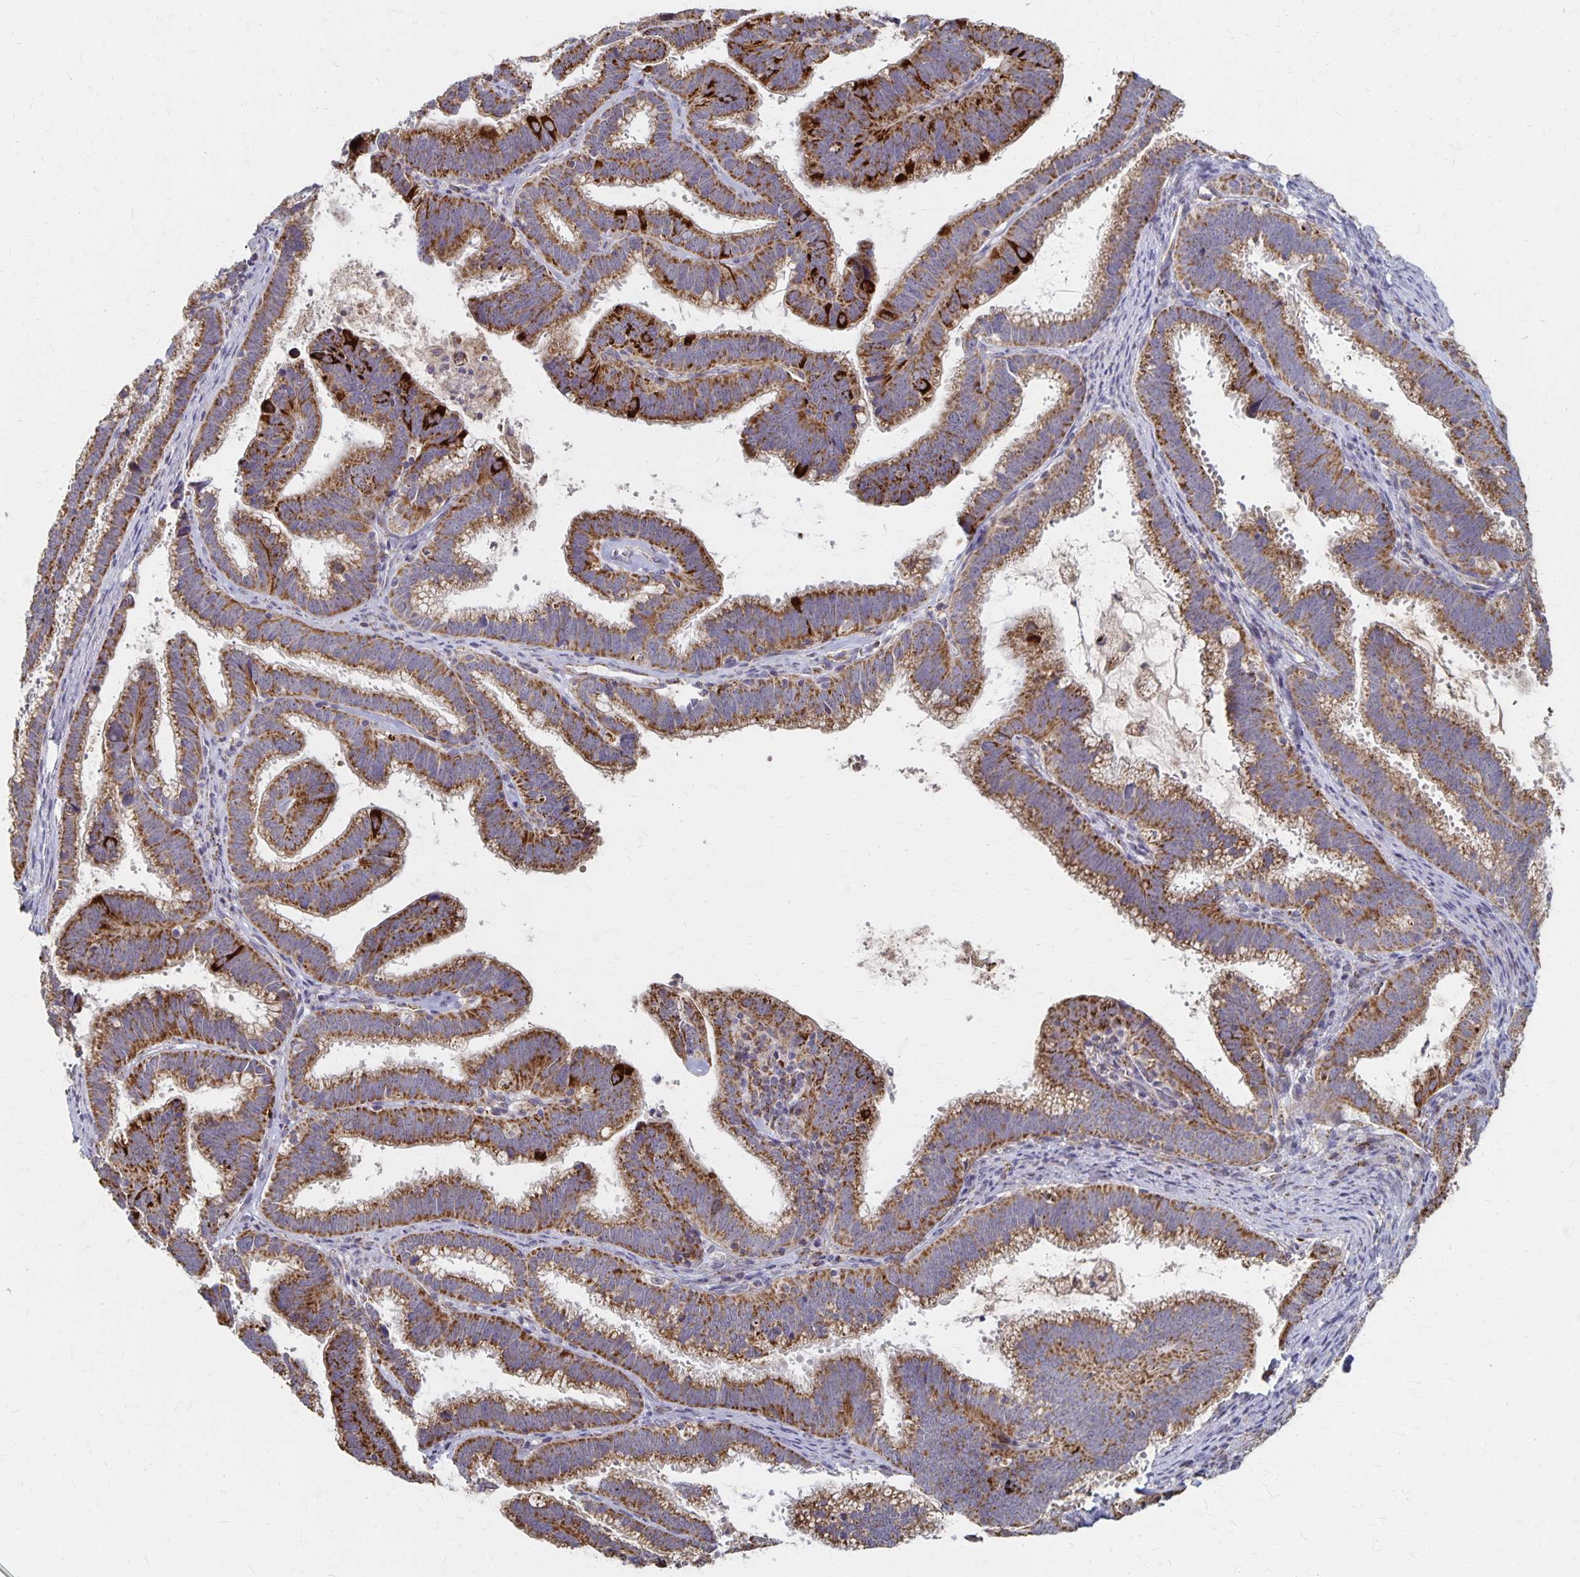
{"staining": {"intensity": "strong", "quantity": ">75%", "location": "cytoplasmic/membranous"}, "tissue": "cervical cancer", "cell_type": "Tumor cells", "image_type": "cancer", "snomed": [{"axis": "morphology", "description": "Adenocarcinoma, NOS"}, {"axis": "topography", "description": "Cervix"}], "caption": "The micrograph exhibits immunohistochemical staining of cervical adenocarcinoma. There is strong cytoplasmic/membranous expression is present in about >75% of tumor cells.", "gene": "DYRK4", "patient": {"sex": "female", "age": 61}}